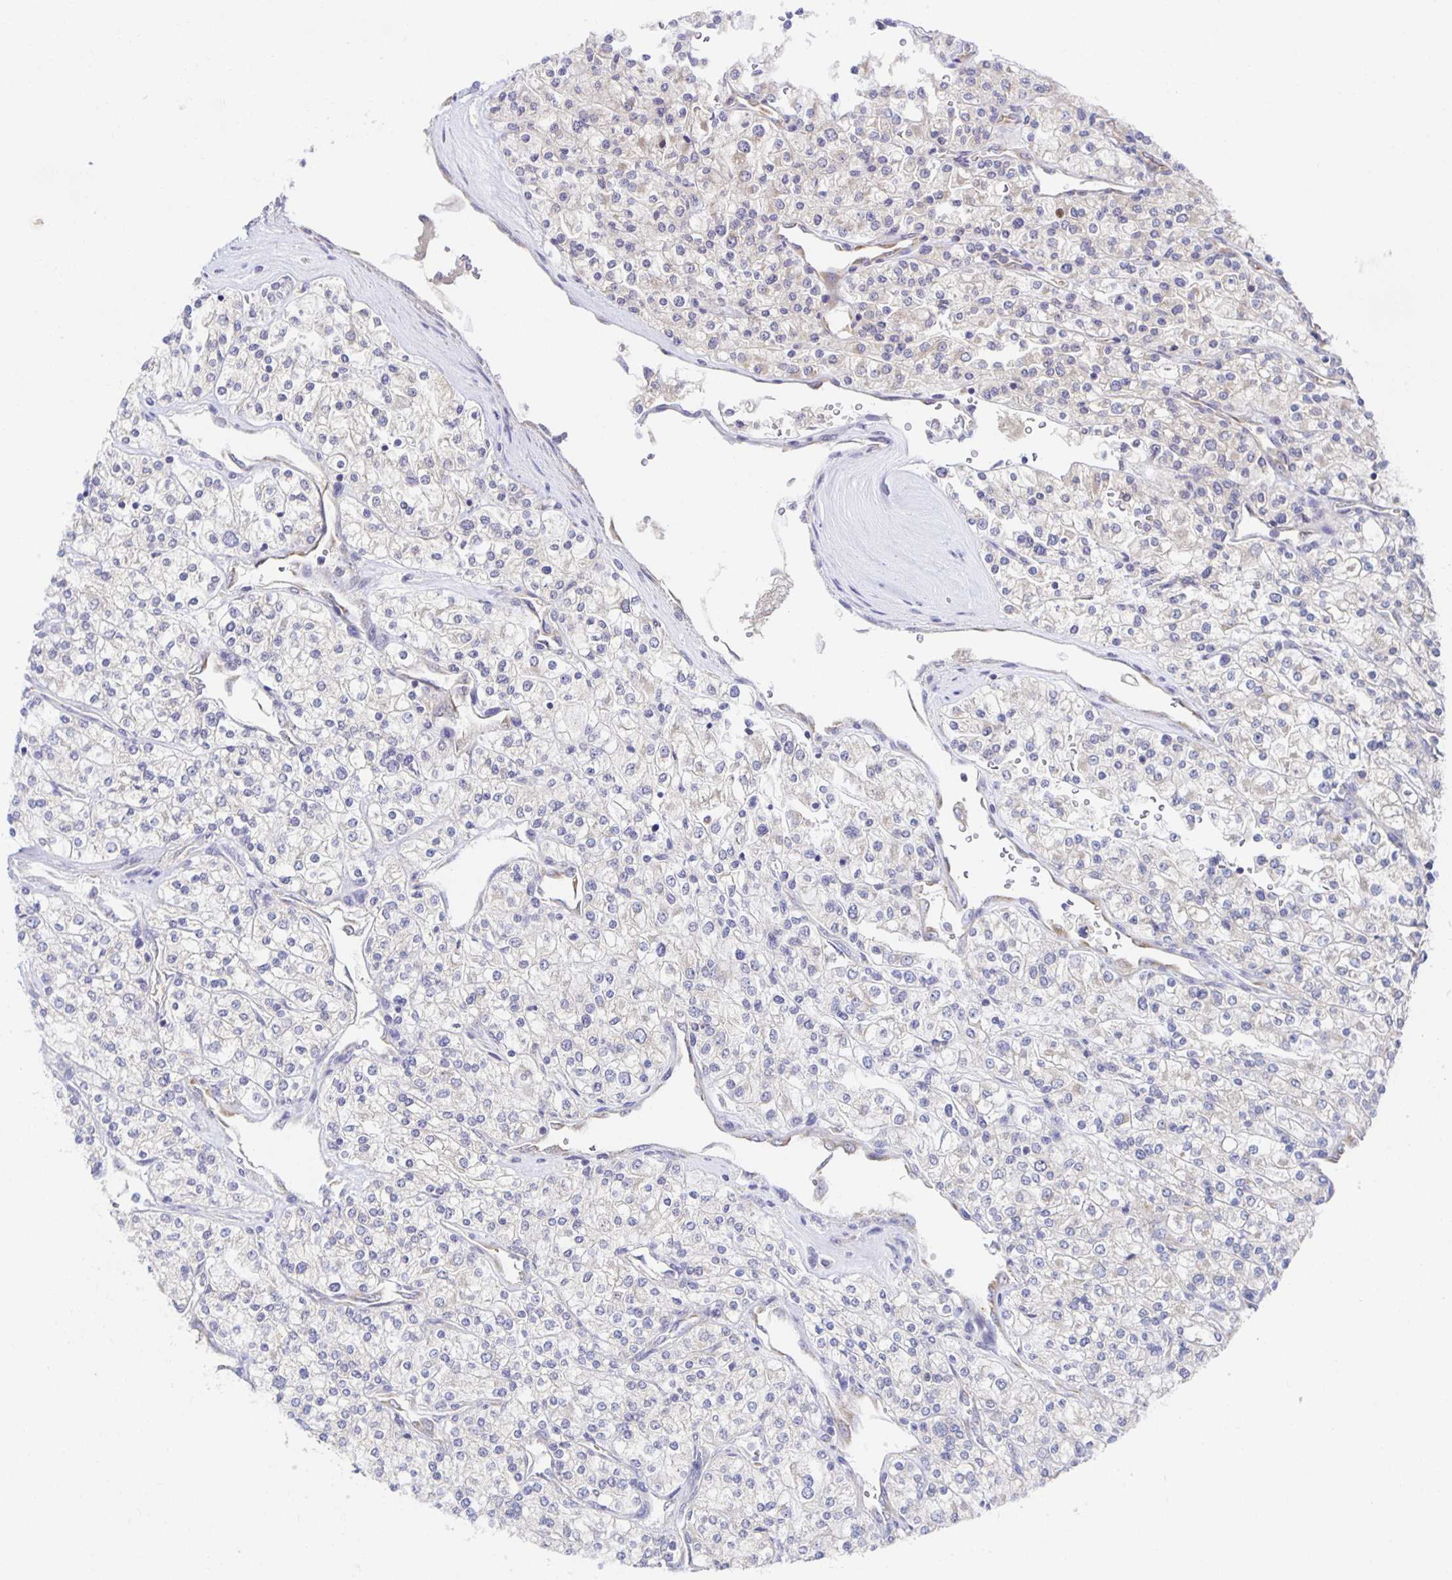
{"staining": {"intensity": "negative", "quantity": "none", "location": "none"}, "tissue": "renal cancer", "cell_type": "Tumor cells", "image_type": "cancer", "snomed": [{"axis": "morphology", "description": "Adenocarcinoma, NOS"}, {"axis": "topography", "description": "Kidney"}], "caption": "A histopathology image of human renal cancer is negative for staining in tumor cells.", "gene": "BAD", "patient": {"sex": "male", "age": 80}}